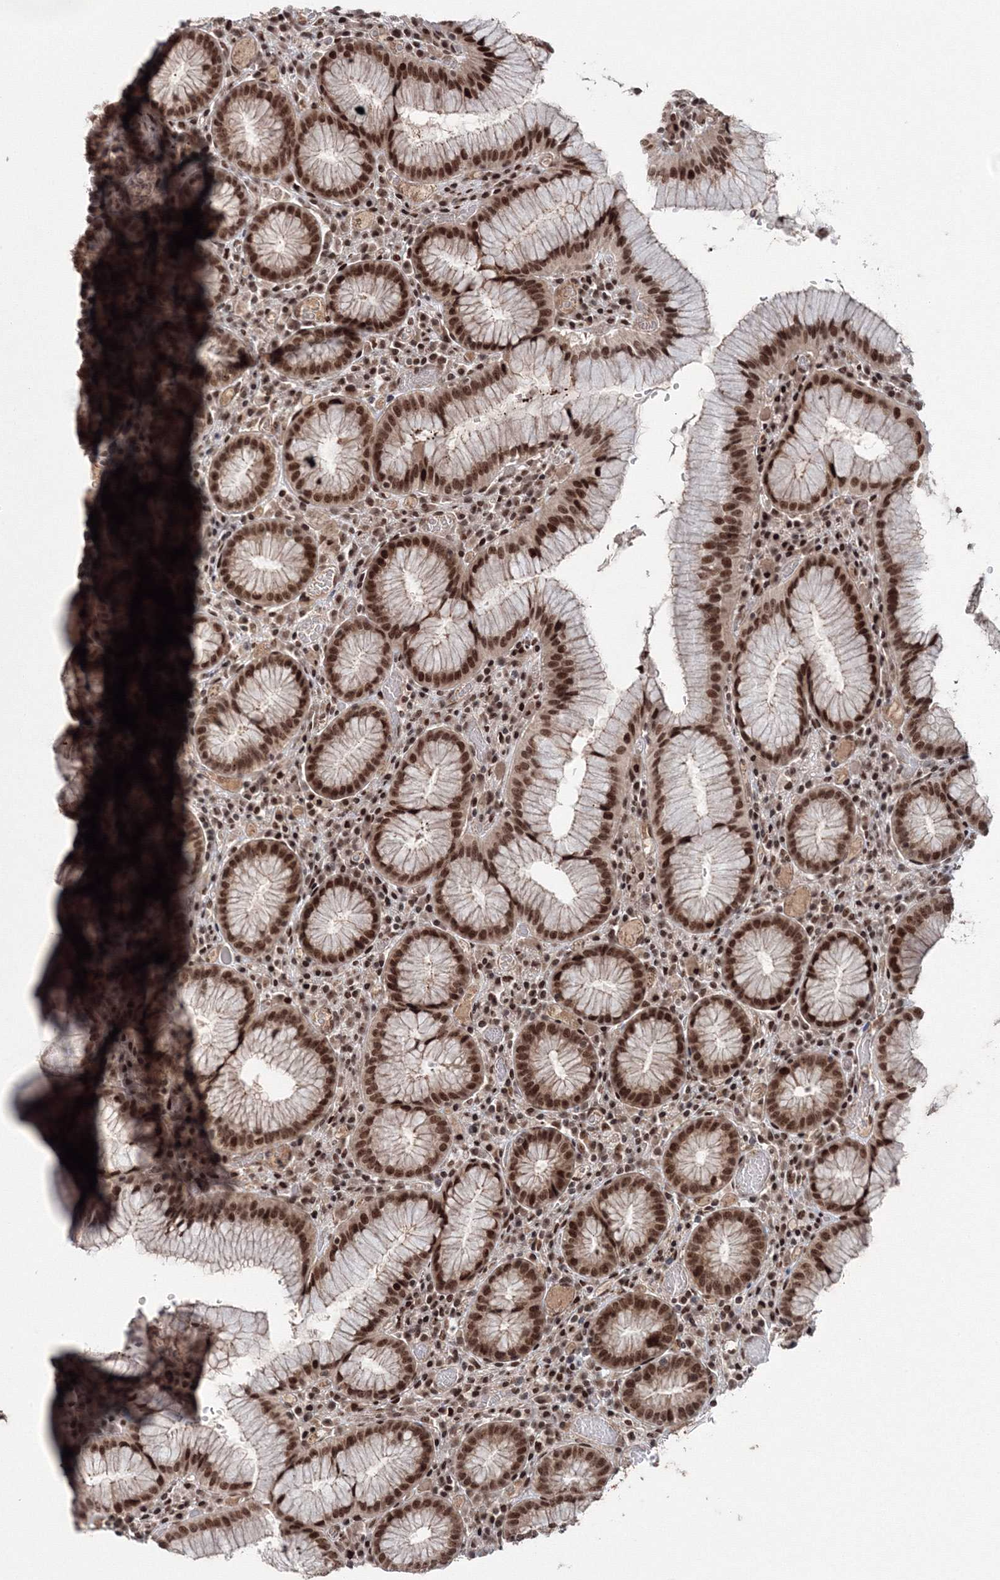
{"staining": {"intensity": "moderate", "quantity": ">75%", "location": "cytoplasmic/membranous,nuclear"}, "tissue": "stomach", "cell_type": "Glandular cells", "image_type": "normal", "snomed": [{"axis": "morphology", "description": "Normal tissue, NOS"}, {"axis": "topography", "description": "Stomach"}], "caption": "Immunohistochemistry histopathology image of benign stomach: stomach stained using IHC displays medium levels of moderate protein expression localized specifically in the cytoplasmic/membranous,nuclear of glandular cells, appearing as a cytoplasmic/membranous,nuclear brown color.", "gene": "NOA1", "patient": {"sex": "male", "age": 55}}